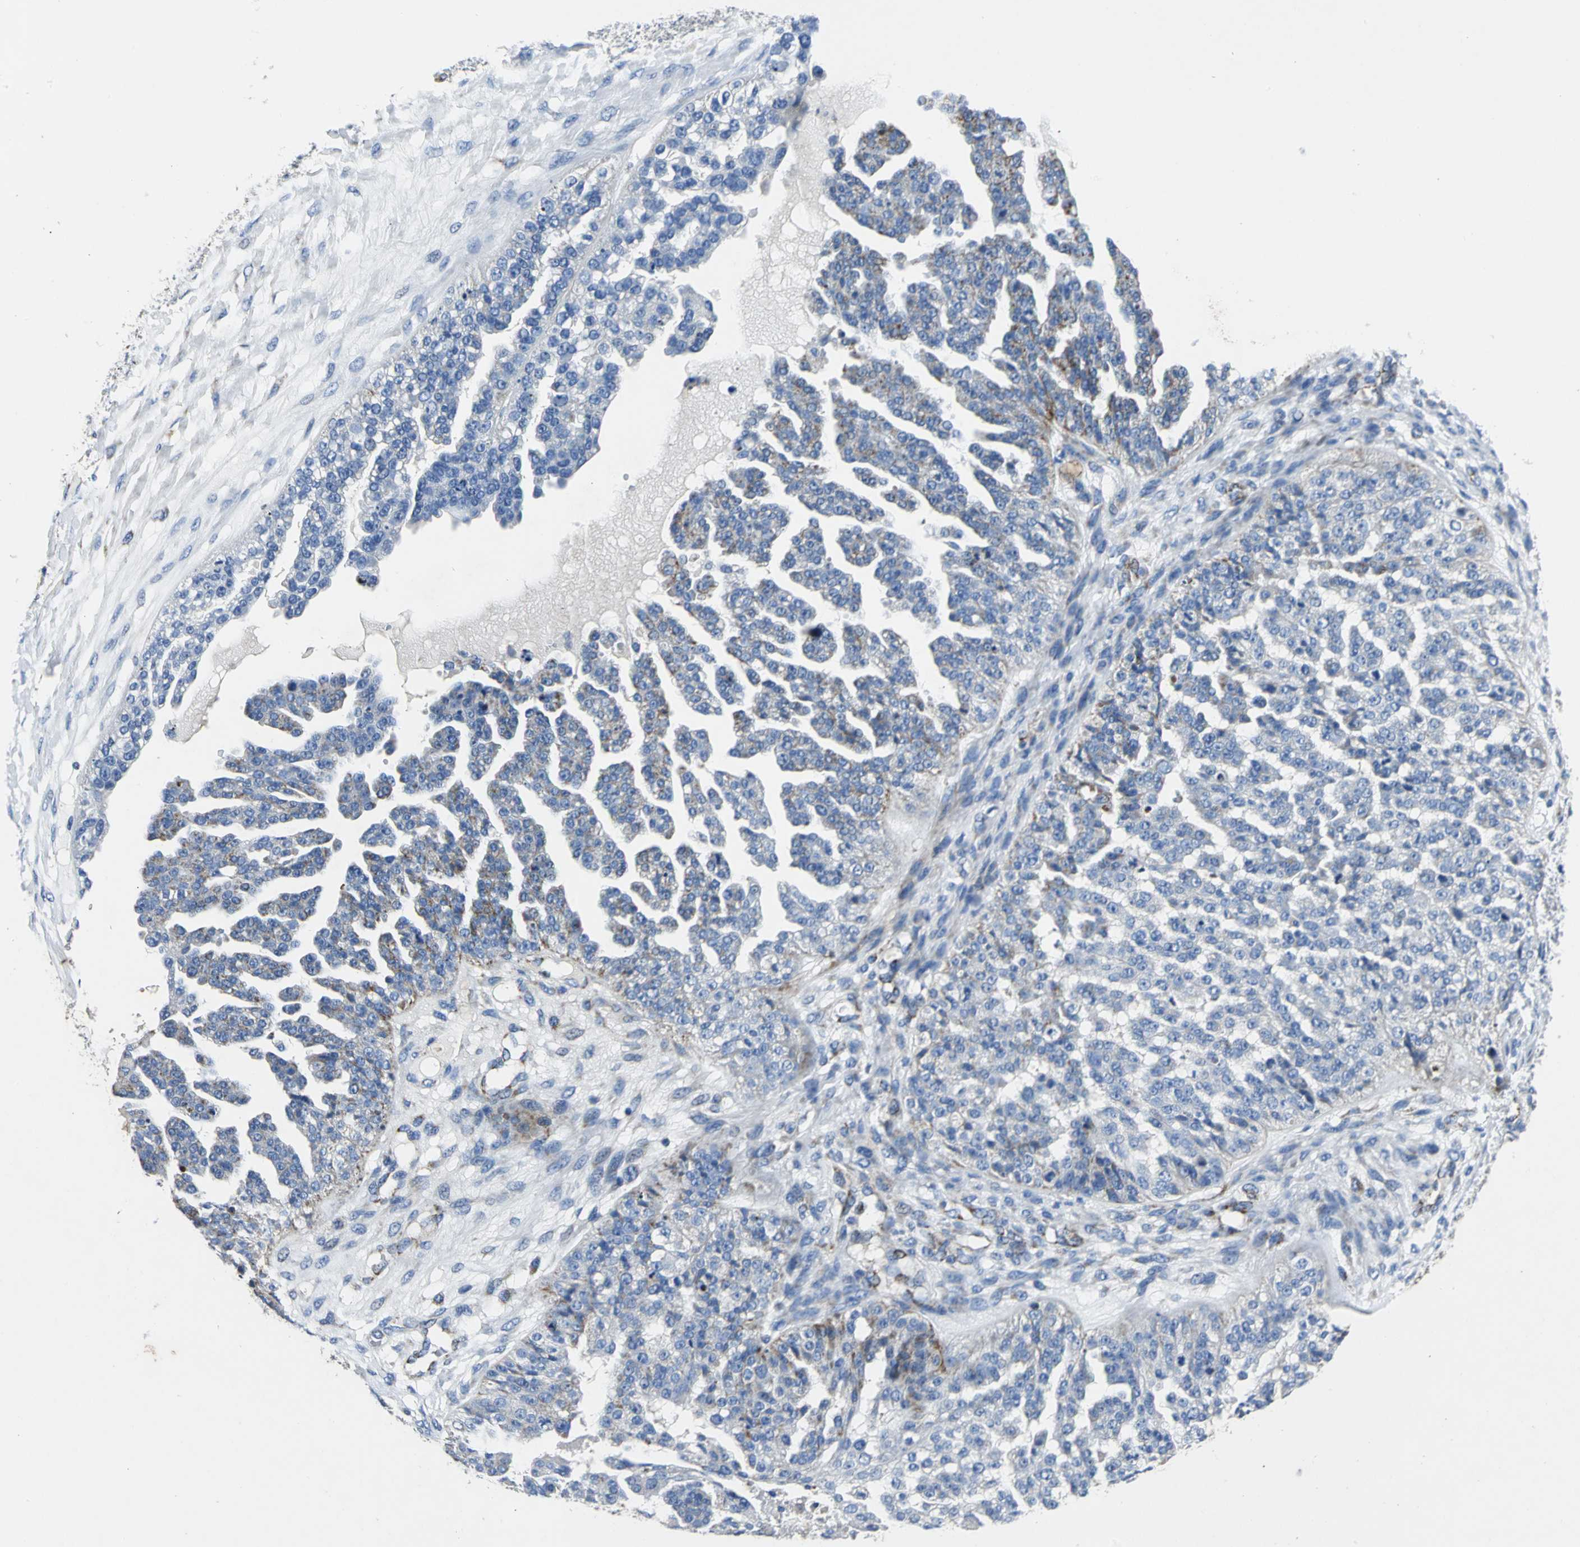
{"staining": {"intensity": "weak", "quantity": "25%-75%", "location": "cytoplasmic/membranous"}, "tissue": "ovarian cancer", "cell_type": "Tumor cells", "image_type": "cancer", "snomed": [{"axis": "morphology", "description": "Carcinoma, NOS"}, {"axis": "topography", "description": "Soft tissue"}, {"axis": "topography", "description": "Ovary"}], "caption": "A brown stain highlights weak cytoplasmic/membranous positivity of a protein in ovarian cancer (carcinoma) tumor cells.", "gene": "IFI6", "patient": {"sex": "female", "age": 54}}